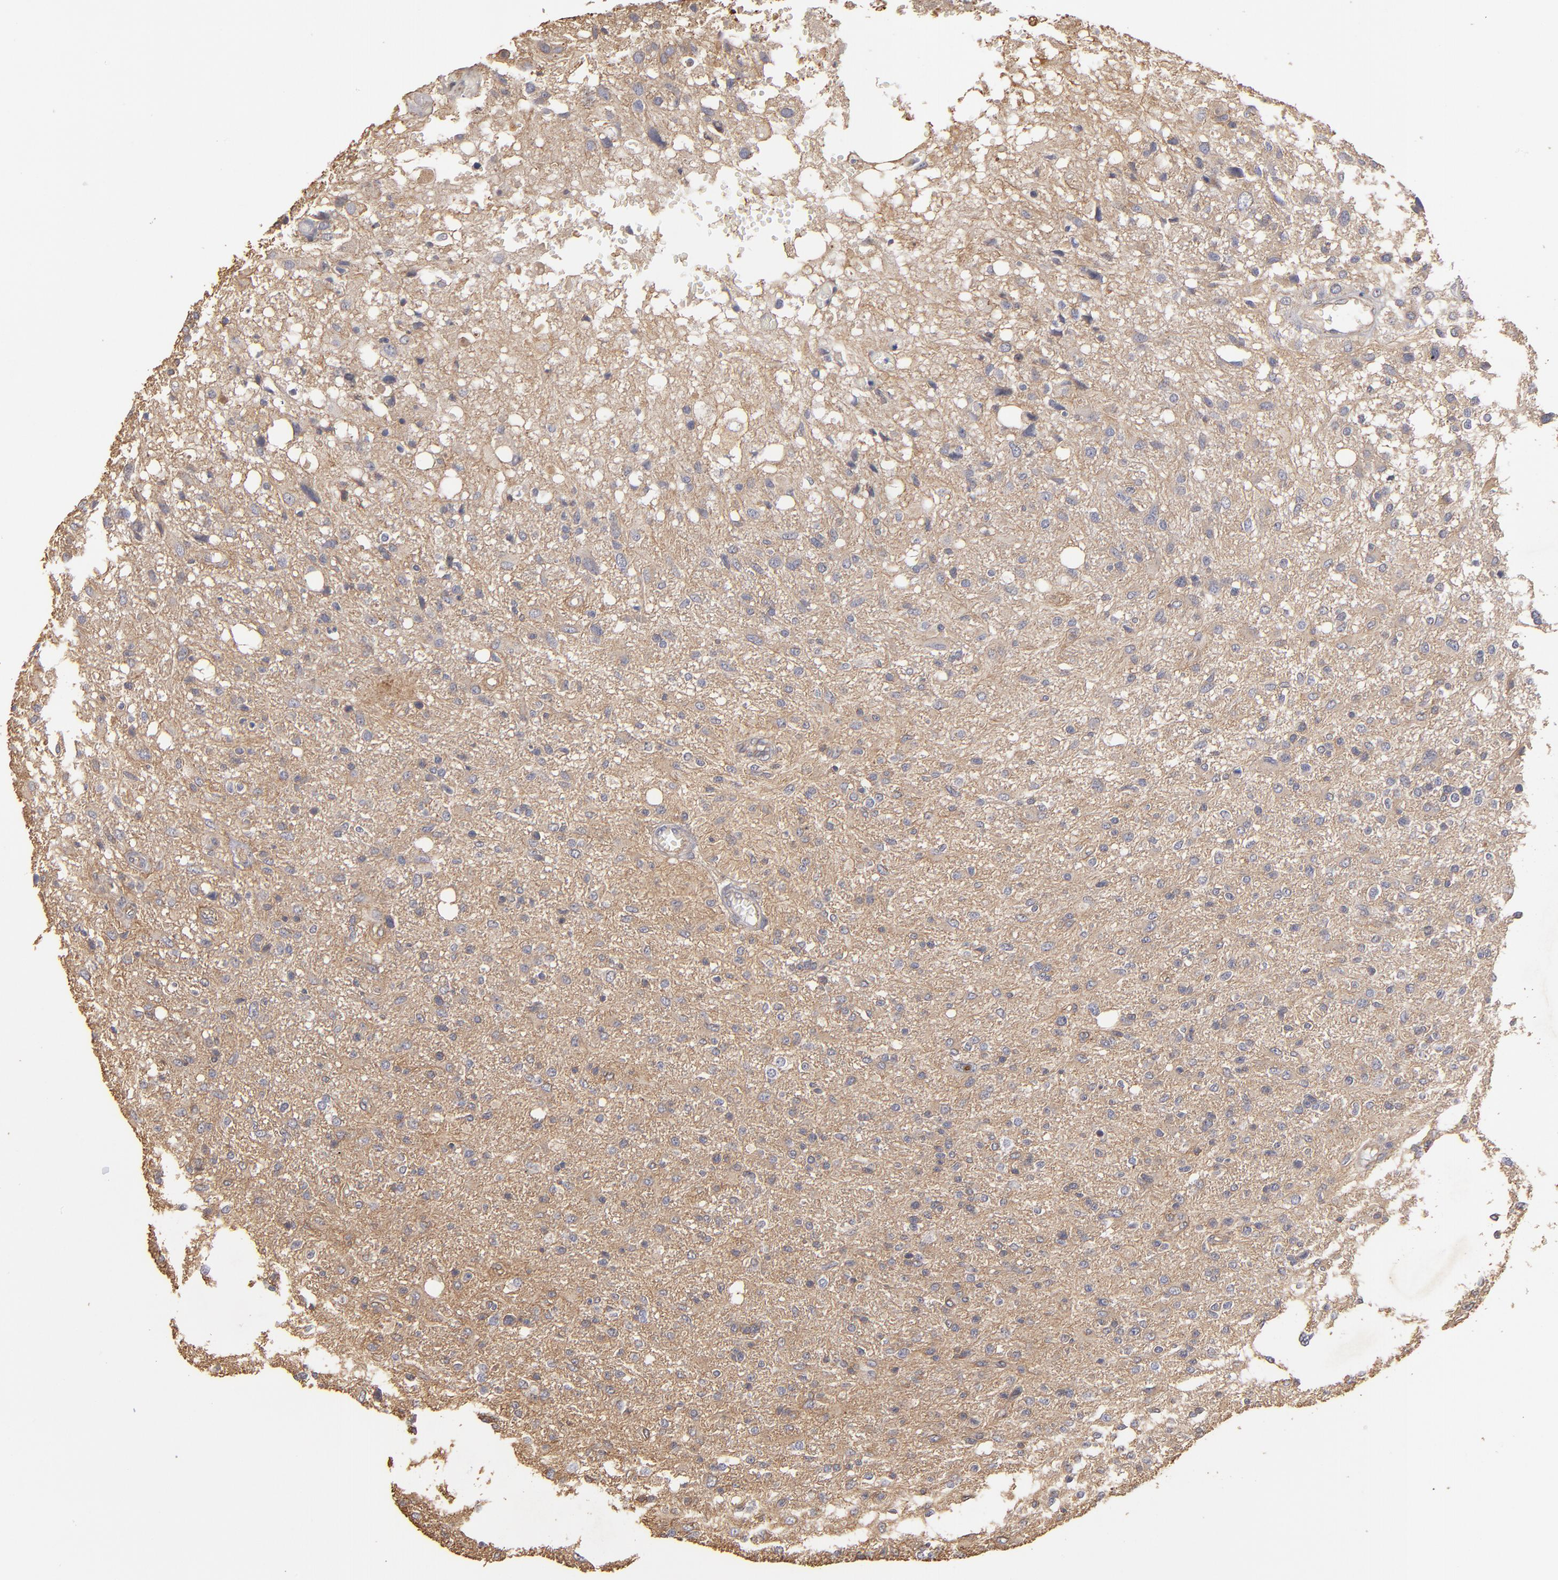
{"staining": {"intensity": "weak", "quantity": ">75%", "location": "cytoplasmic/membranous"}, "tissue": "glioma", "cell_type": "Tumor cells", "image_type": "cancer", "snomed": [{"axis": "morphology", "description": "Glioma, malignant, High grade"}, {"axis": "topography", "description": "Cerebral cortex"}], "caption": "Human malignant high-grade glioma stained with a protein marker demonstrates weak staining in tumor cells.", "gene": "DMD", "patient": {"sex": "male", "age": 76}}